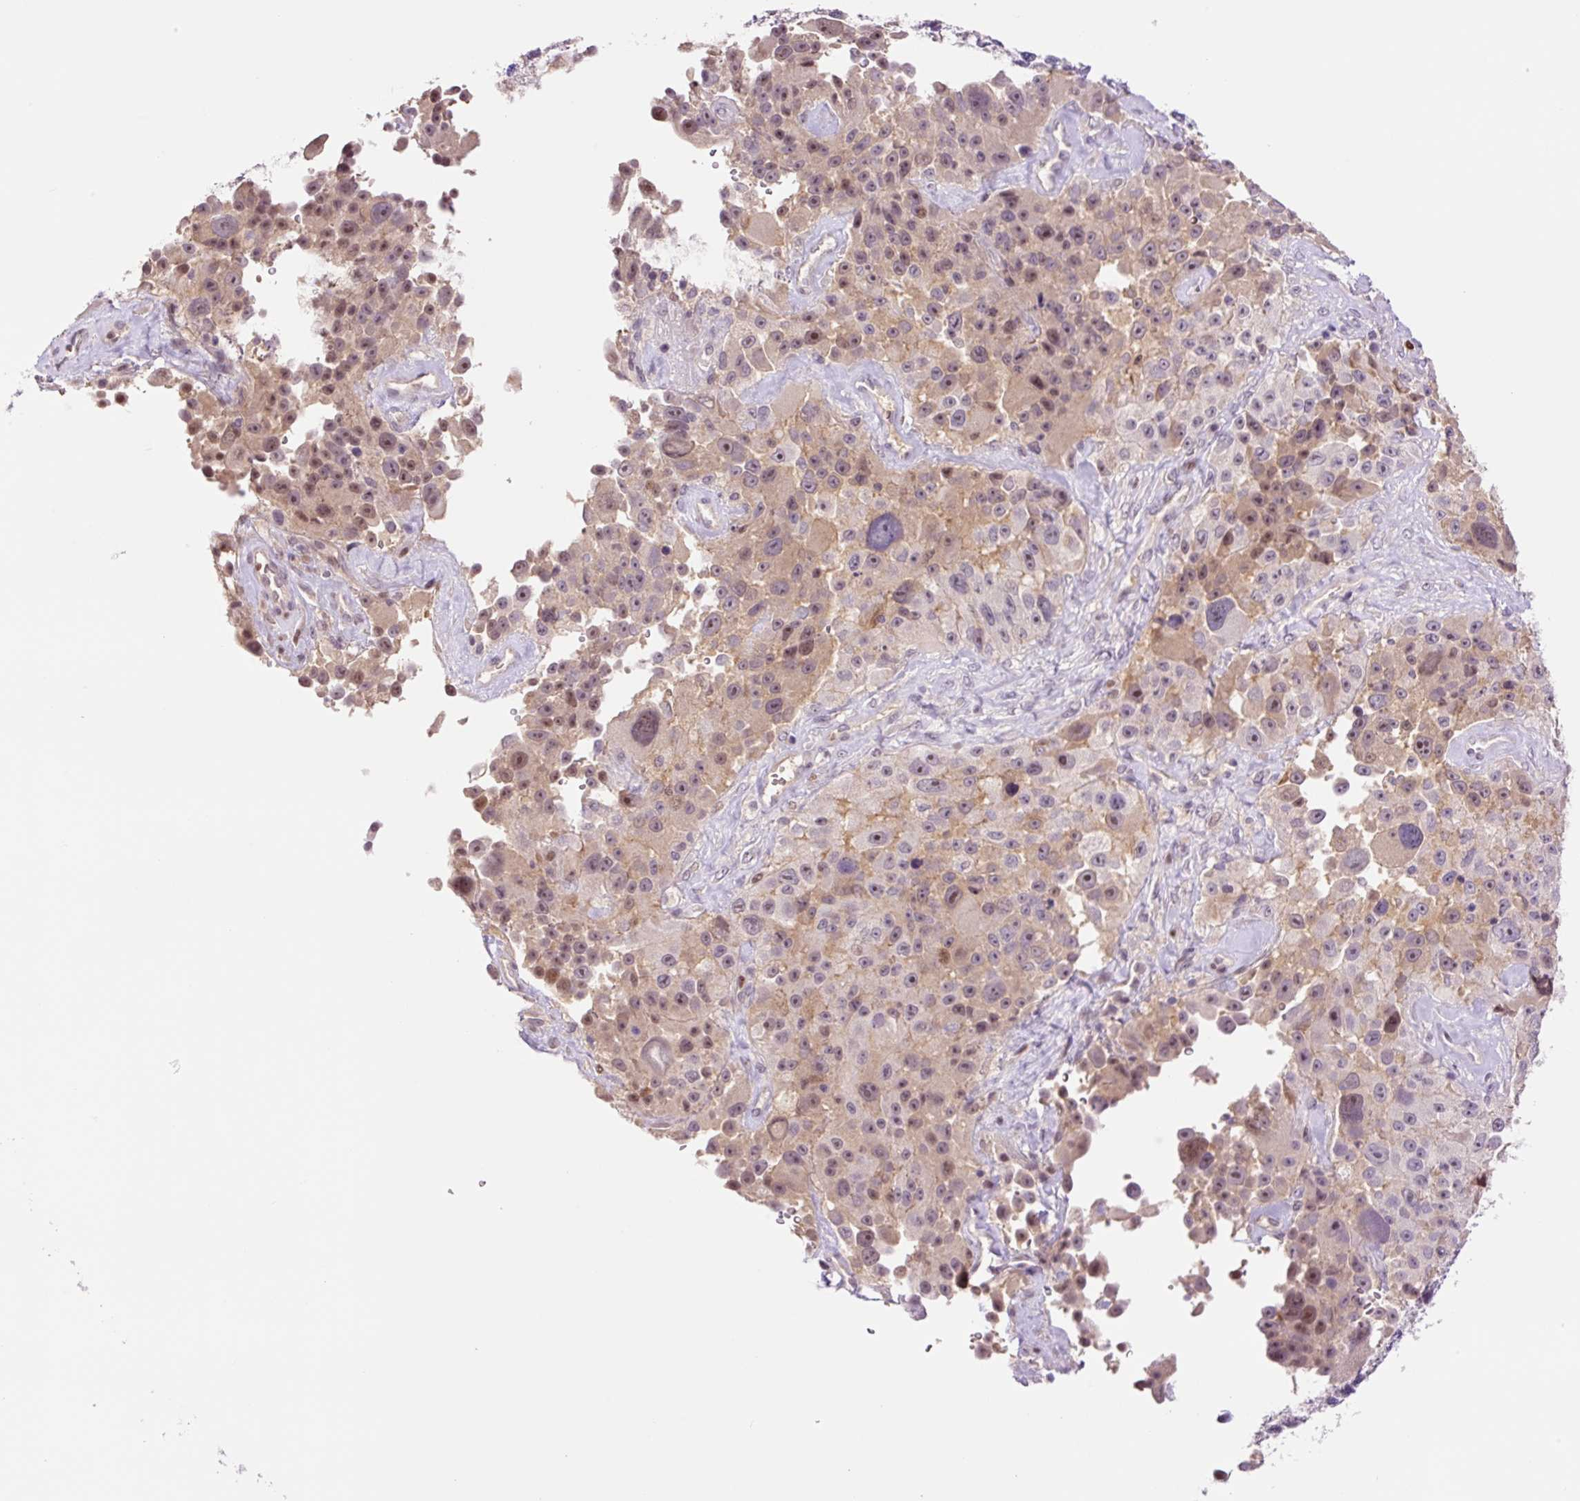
{"staining": {"intensity": "weak", "quantity": "<25%", "location": "cytoplasmic/membranous,nuclear"}, "tissue": "melanoma", "cell_type": "Tumor cells", "image_type": "cancer", "snomed": [{"axis": "morphology", "description": "Malignant melanoma, Metastatic site"}, {"axis": "topography", "description": "Lymph node"}], "caption": "The micrograph reveals no staining of tumor cells in malignant melanoma (metastatic site).", "gene": "DPPA4", "patient": {"sex": "male", "age": 62}}